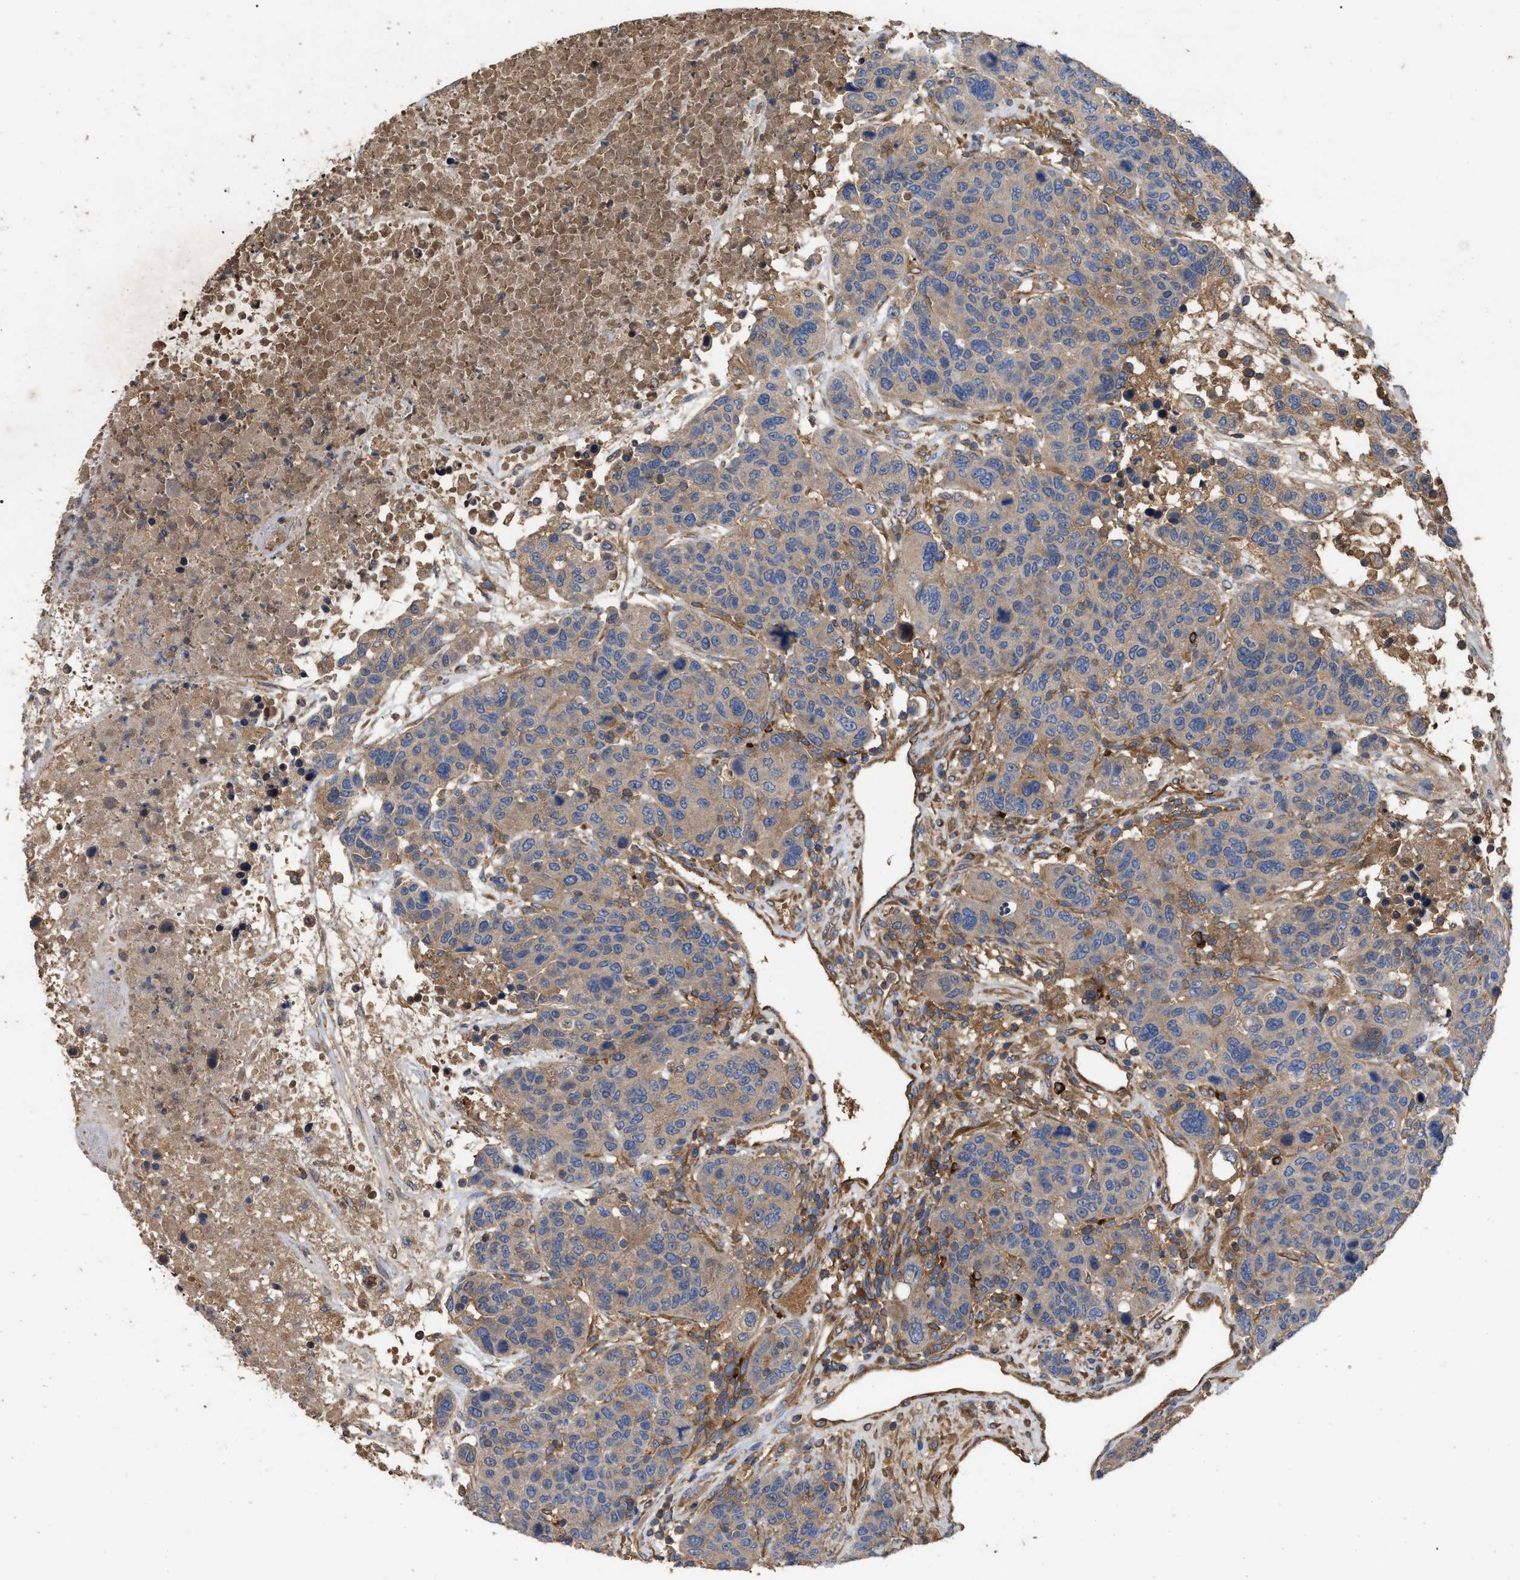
{"staining": {"intensity": "weak", "quantity": ">75%", "location": "cytoplasmic/membranous"}, "tissue": "breast cancer", "cell_type": "Tumor cells", "image_type": "cancer", "snomed": [{"axis": "morphology", "description": "Duct carcinoma"}, {"axis": "topography", "description": "Breast"}], "caption": "Protein staining of breast infiltrating ductal carcinoma tissue reveals weak cytoplasmic/membranous positivity in about >75% of tumor cells.", "gene": "RABEP1", "patient": {"sex": "female", "age": 37}}